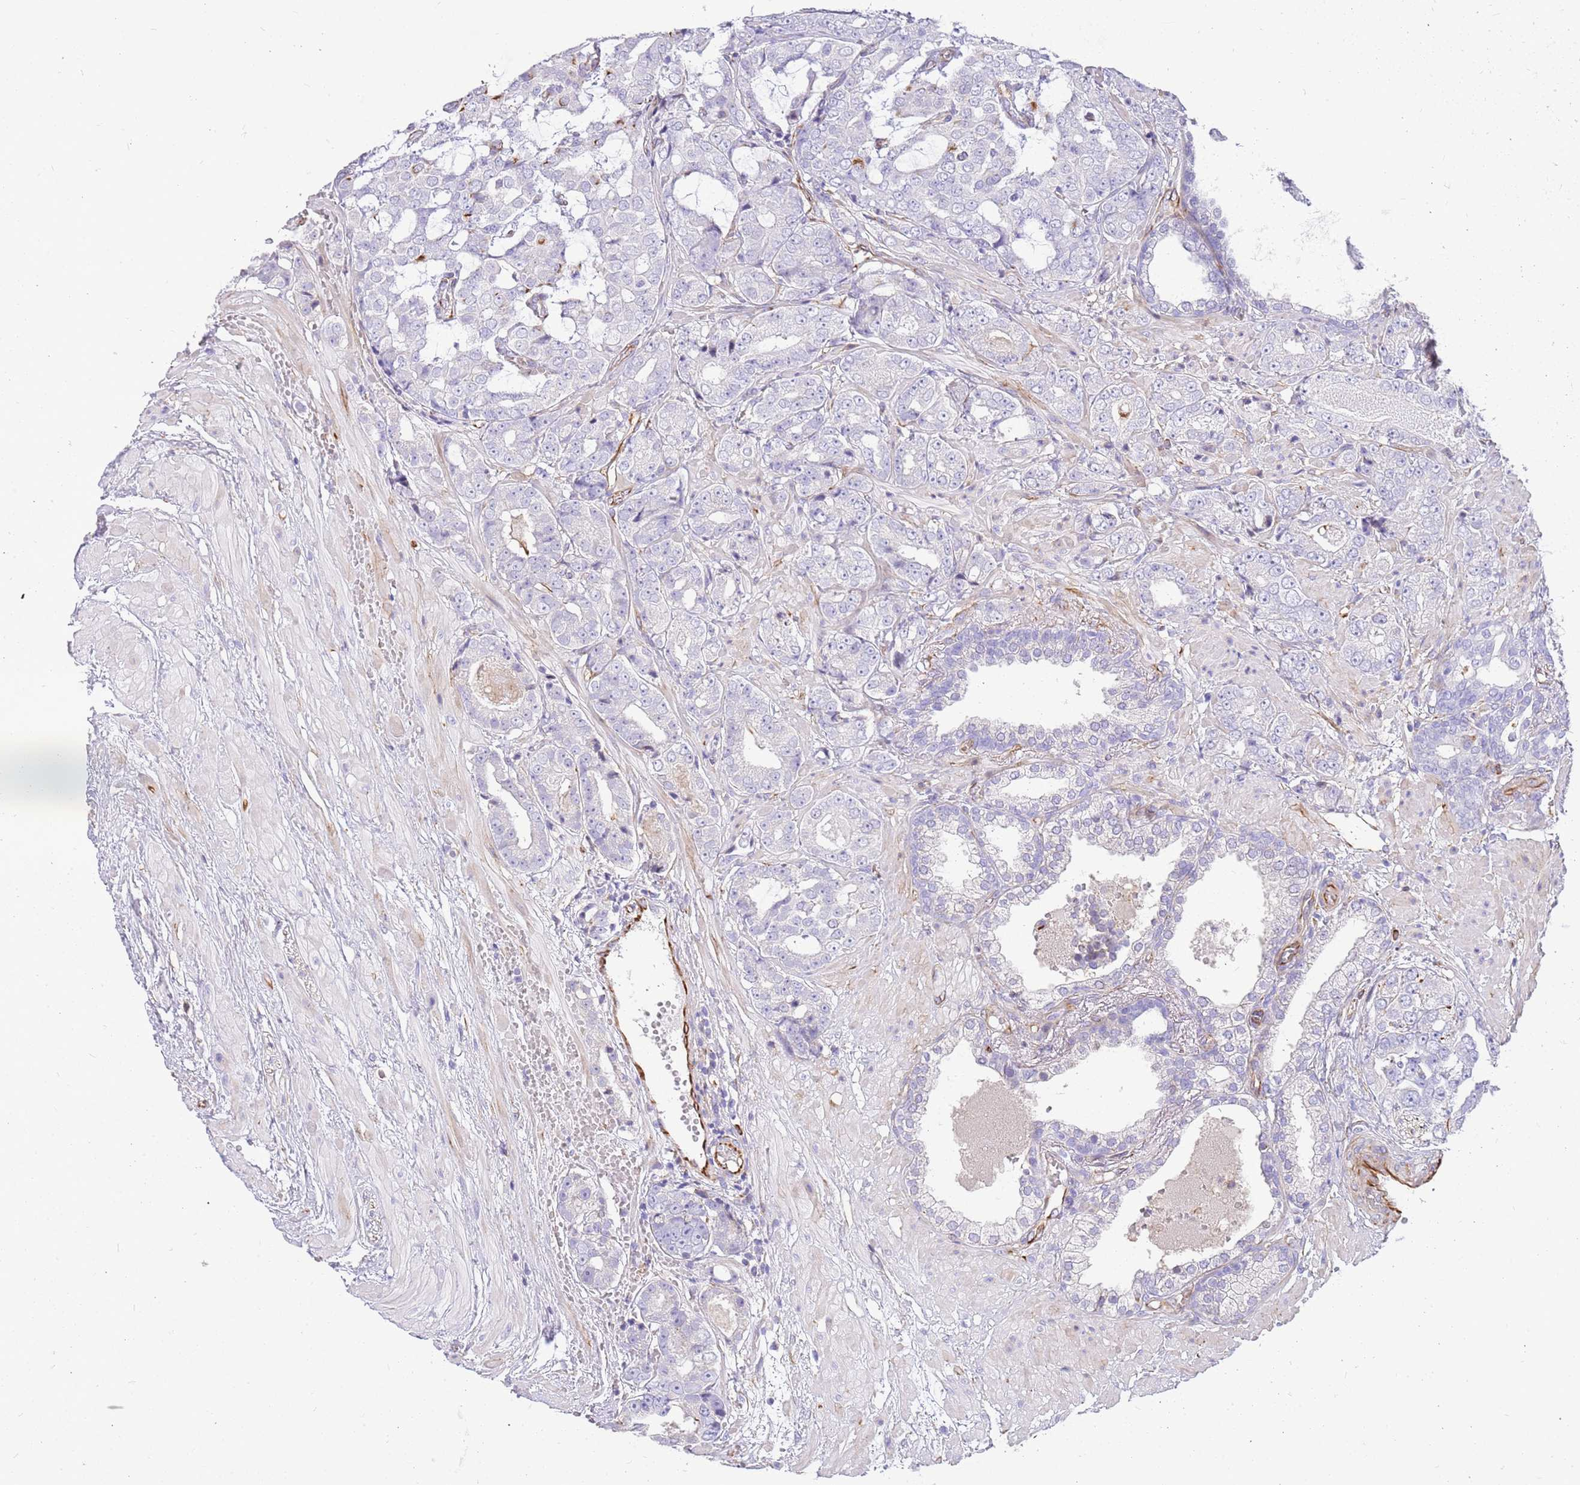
{"staining": {"intensity": "negative", "quantity": "none", "location": "none"}, "tissue": "prostate cancer", "cell_type": "Tumor cells", "image_type": "cancer", "snomed": [{"axis": "morphology", "description": "Adenocarcinoma, High grade"}, {"axis": "topography", "description": "Prostate"}], "caption": "The histopathology image displays no staining of tumor cells in high-grade adenocarcinoma (prostate).", "gene": "ZDHHC1", "patient": {"sex": "male", "age": 71}}